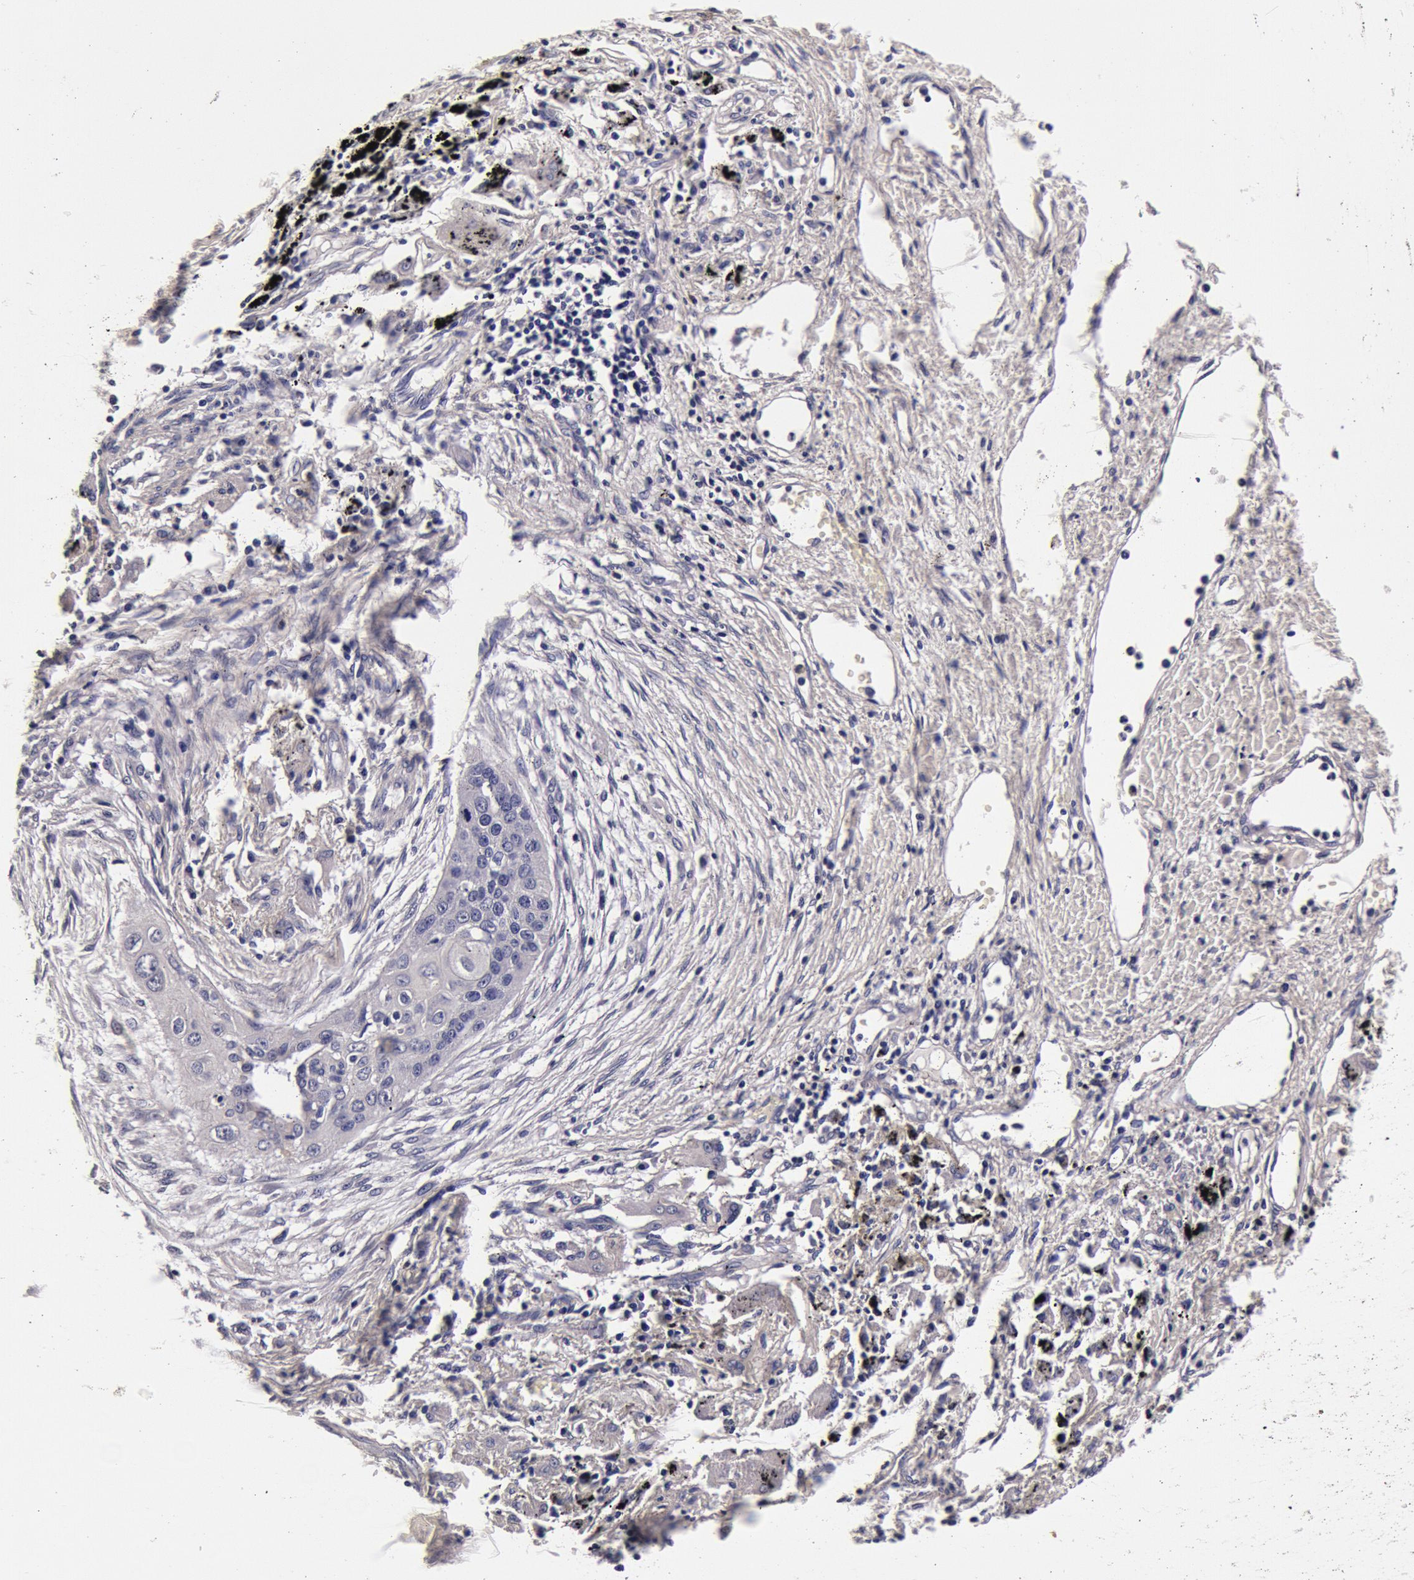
{"staining": {"intensity": "negative", "quantity": "none", "location": "none"}, "tissue": "lung cancer", "cell_type": "Tumor cells", "image_type": "cancer", "snomed": [{"axis": "morphology", "description": "Squamous cell carcinoma, NOS"}, {"axis": "topography", "description": "Lung"}], "caption": "An immunohistochemistry photomicrograph of lung cancer (squamous cell carcinoma) is shown. There is no staining in tumor cells of lung cancer (squamous cell carcinoma).", "gene": "CCDC22", "patient": {"sex": "male", "age": 71}}